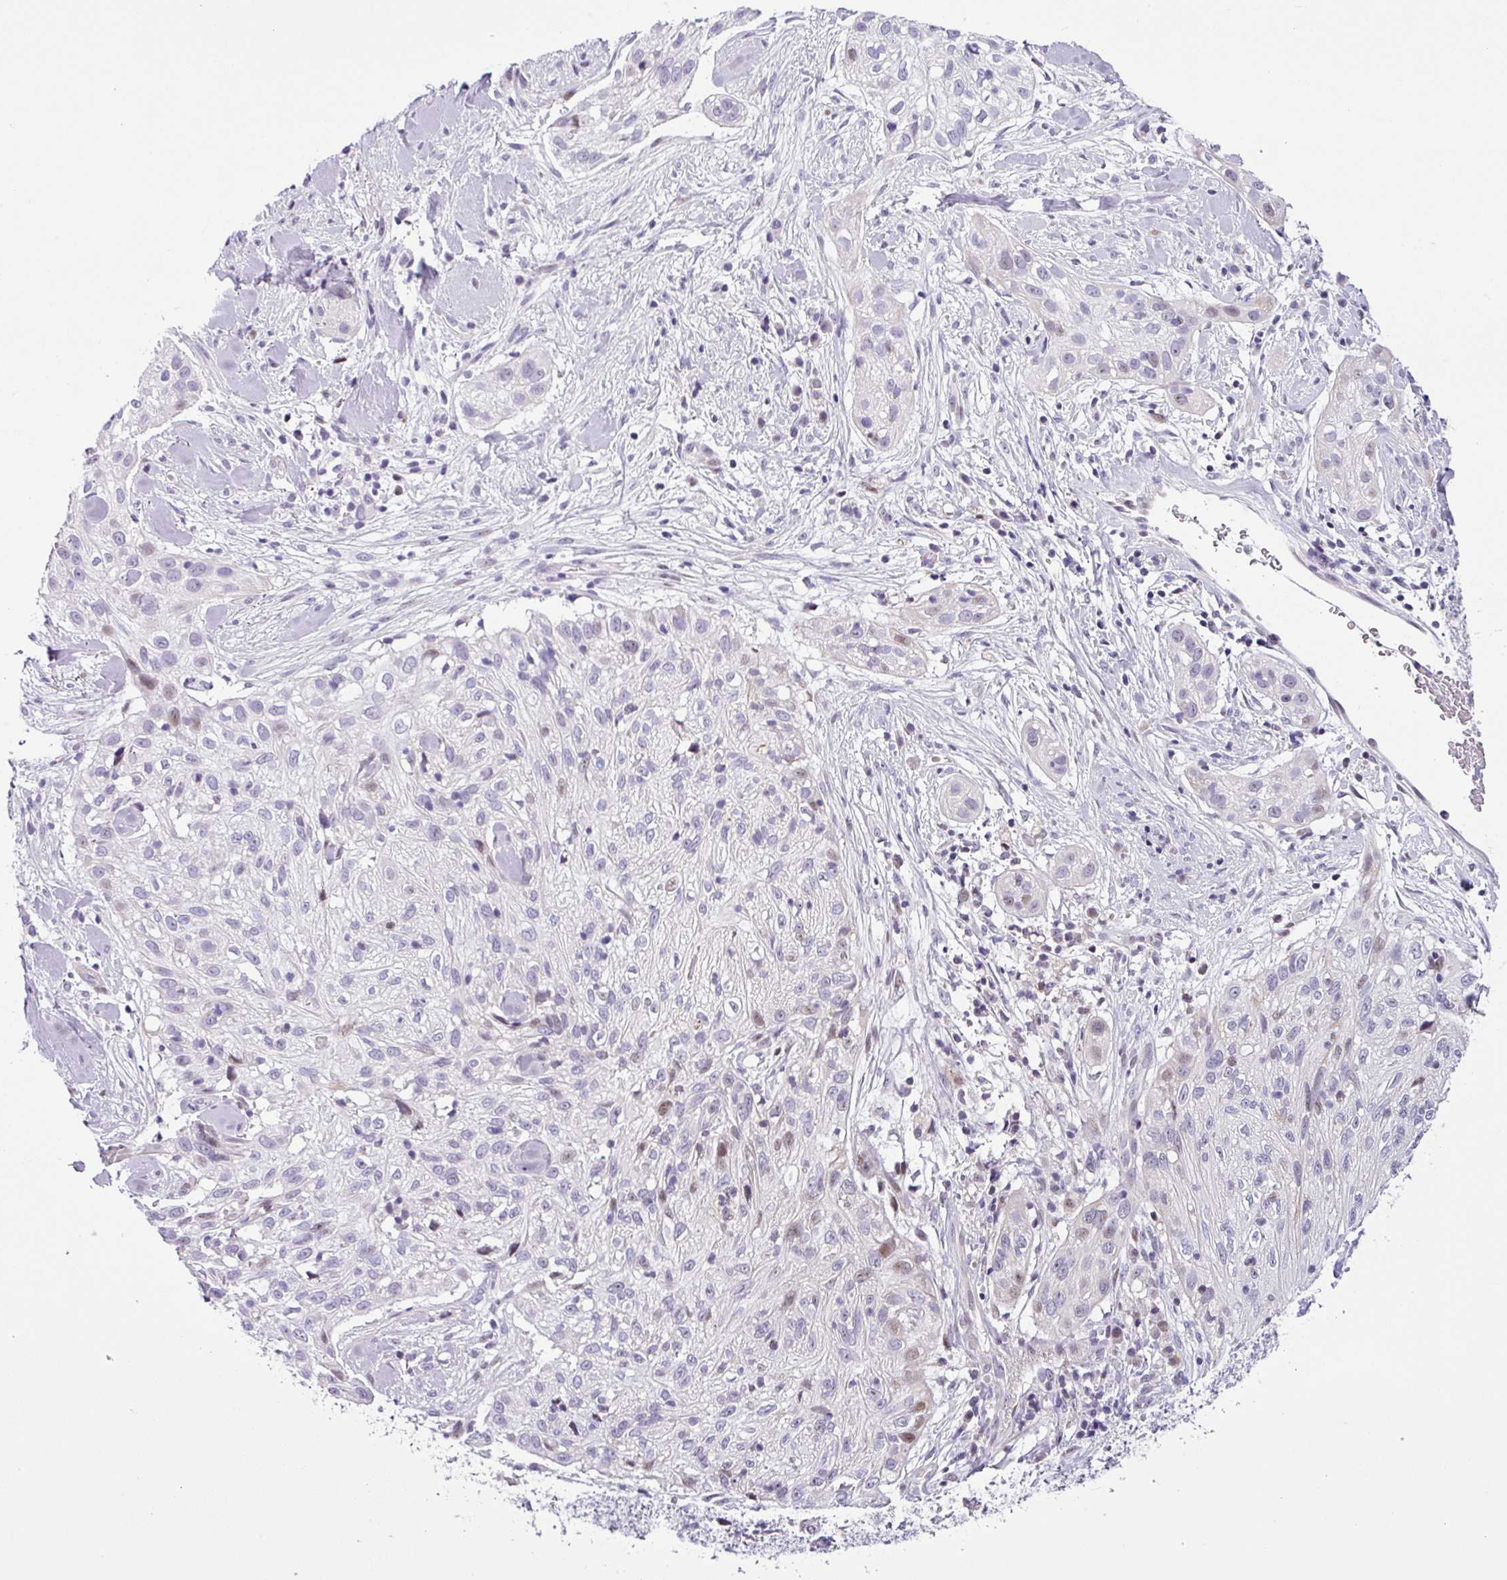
{"staining": {"intensity": "negative", "quantity": "none", "location": "none"}, "tissue": "skin cancer", "cell_type": "Tumor cells", "image_type": "cancer", "snomed": [{"axis": "morphology", "description": "Squamous cell carcinoma, NOS"}, {"axis": "topography", "description": "Skin"}], "caption": "Skin squamous cell carcinoma was stained to show a protein in brown. There is no significant positivity in tumor cells. Nuclei are stained in blue.", "gene": "NDUFB2", "patient": {"sex": "male", "age": 82}}